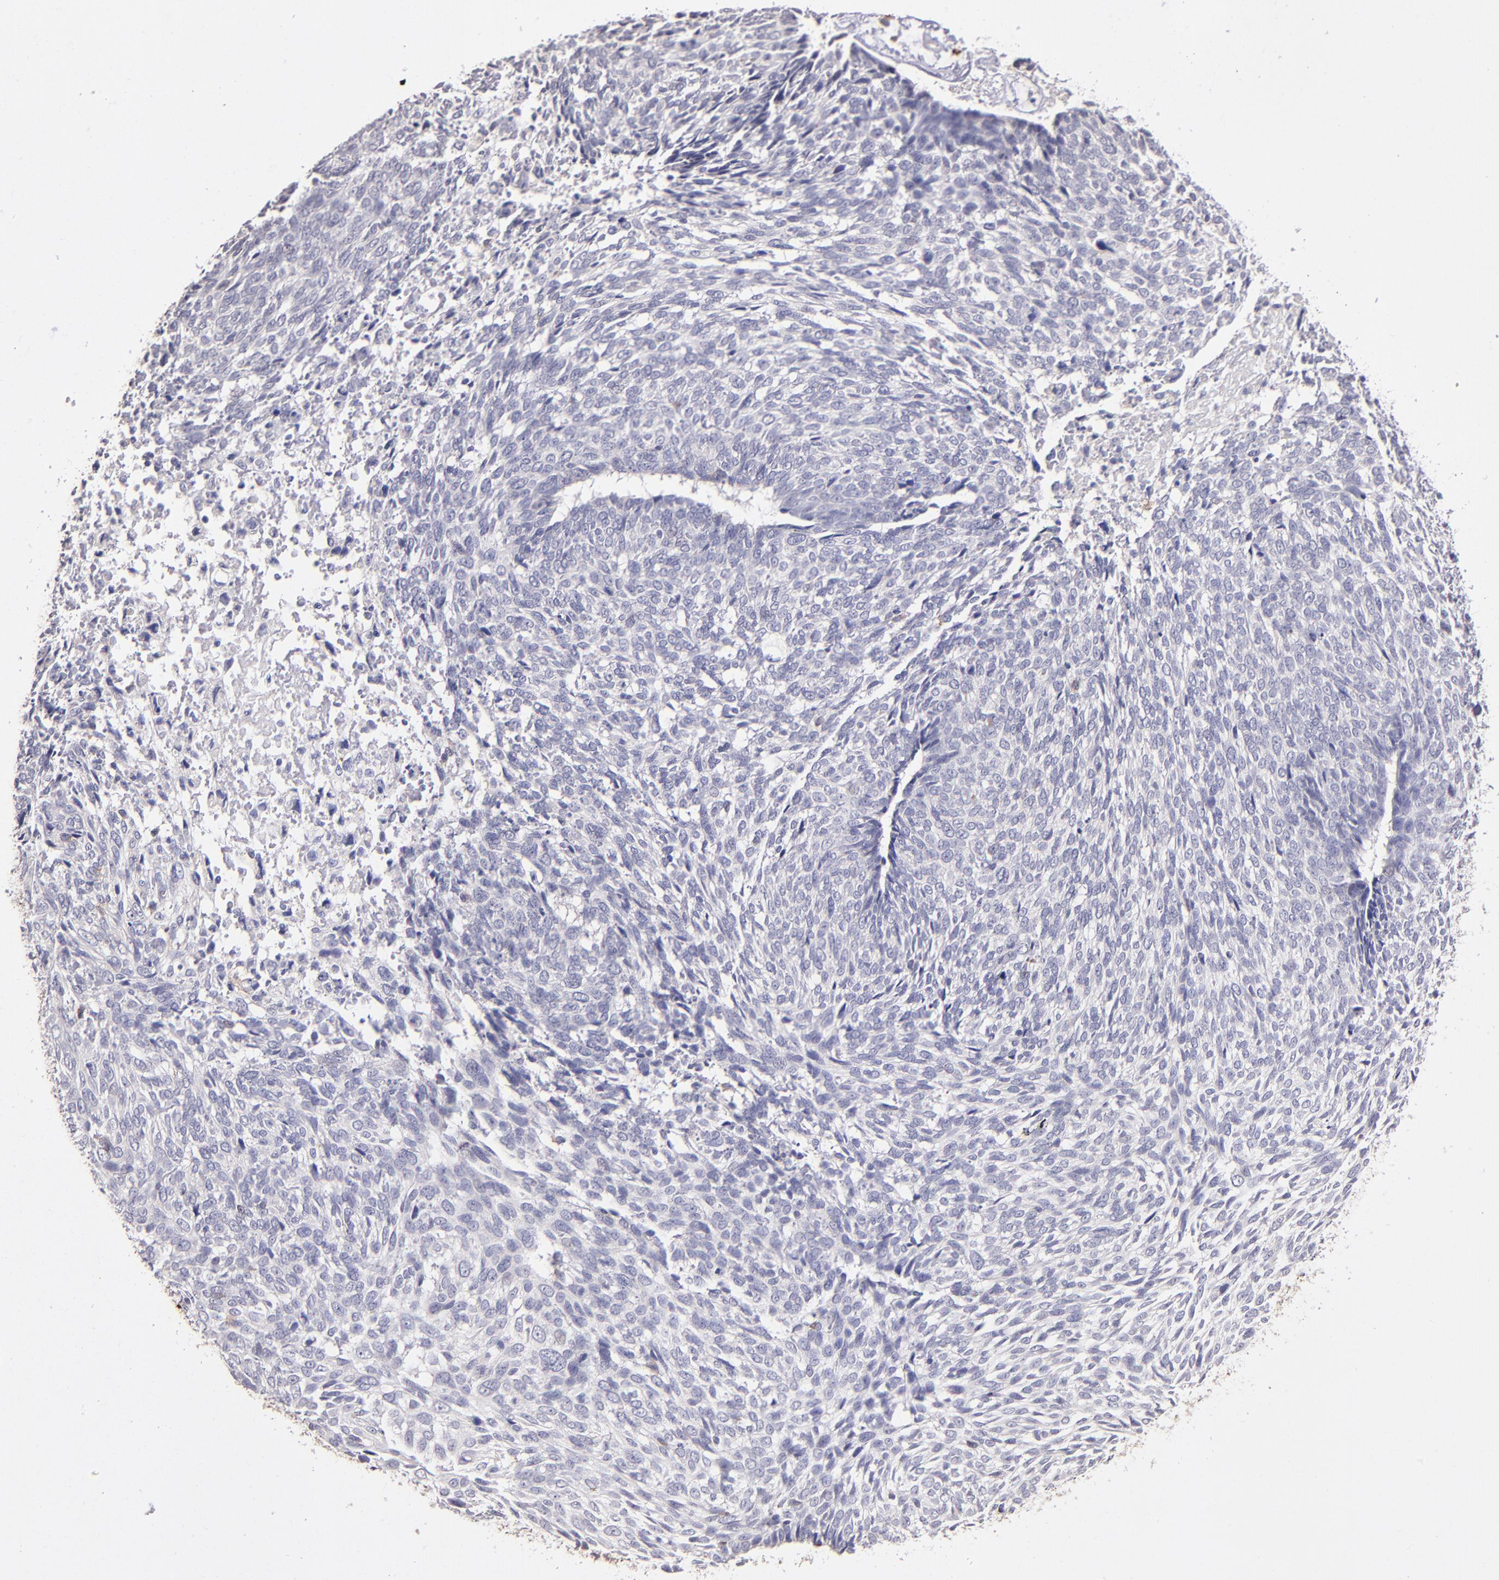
{"staining": {"intensity": "negative", "quantity": "none", "location": "none"}, "tissue": "skin cancer", "cell_type": "Tumor cells", "image_type": "cancer", "snomed": [{"axis": "morphology", "description": "Basal cell carcinoma"}, {"axis": "topography", "description": "Skin"}], "caption": "Skin cancer was stained to show a protein in brown. There is no significant expression in tumor cells.", "gene": "GLDC", "patient": {"sex": "male", "age": 72}}